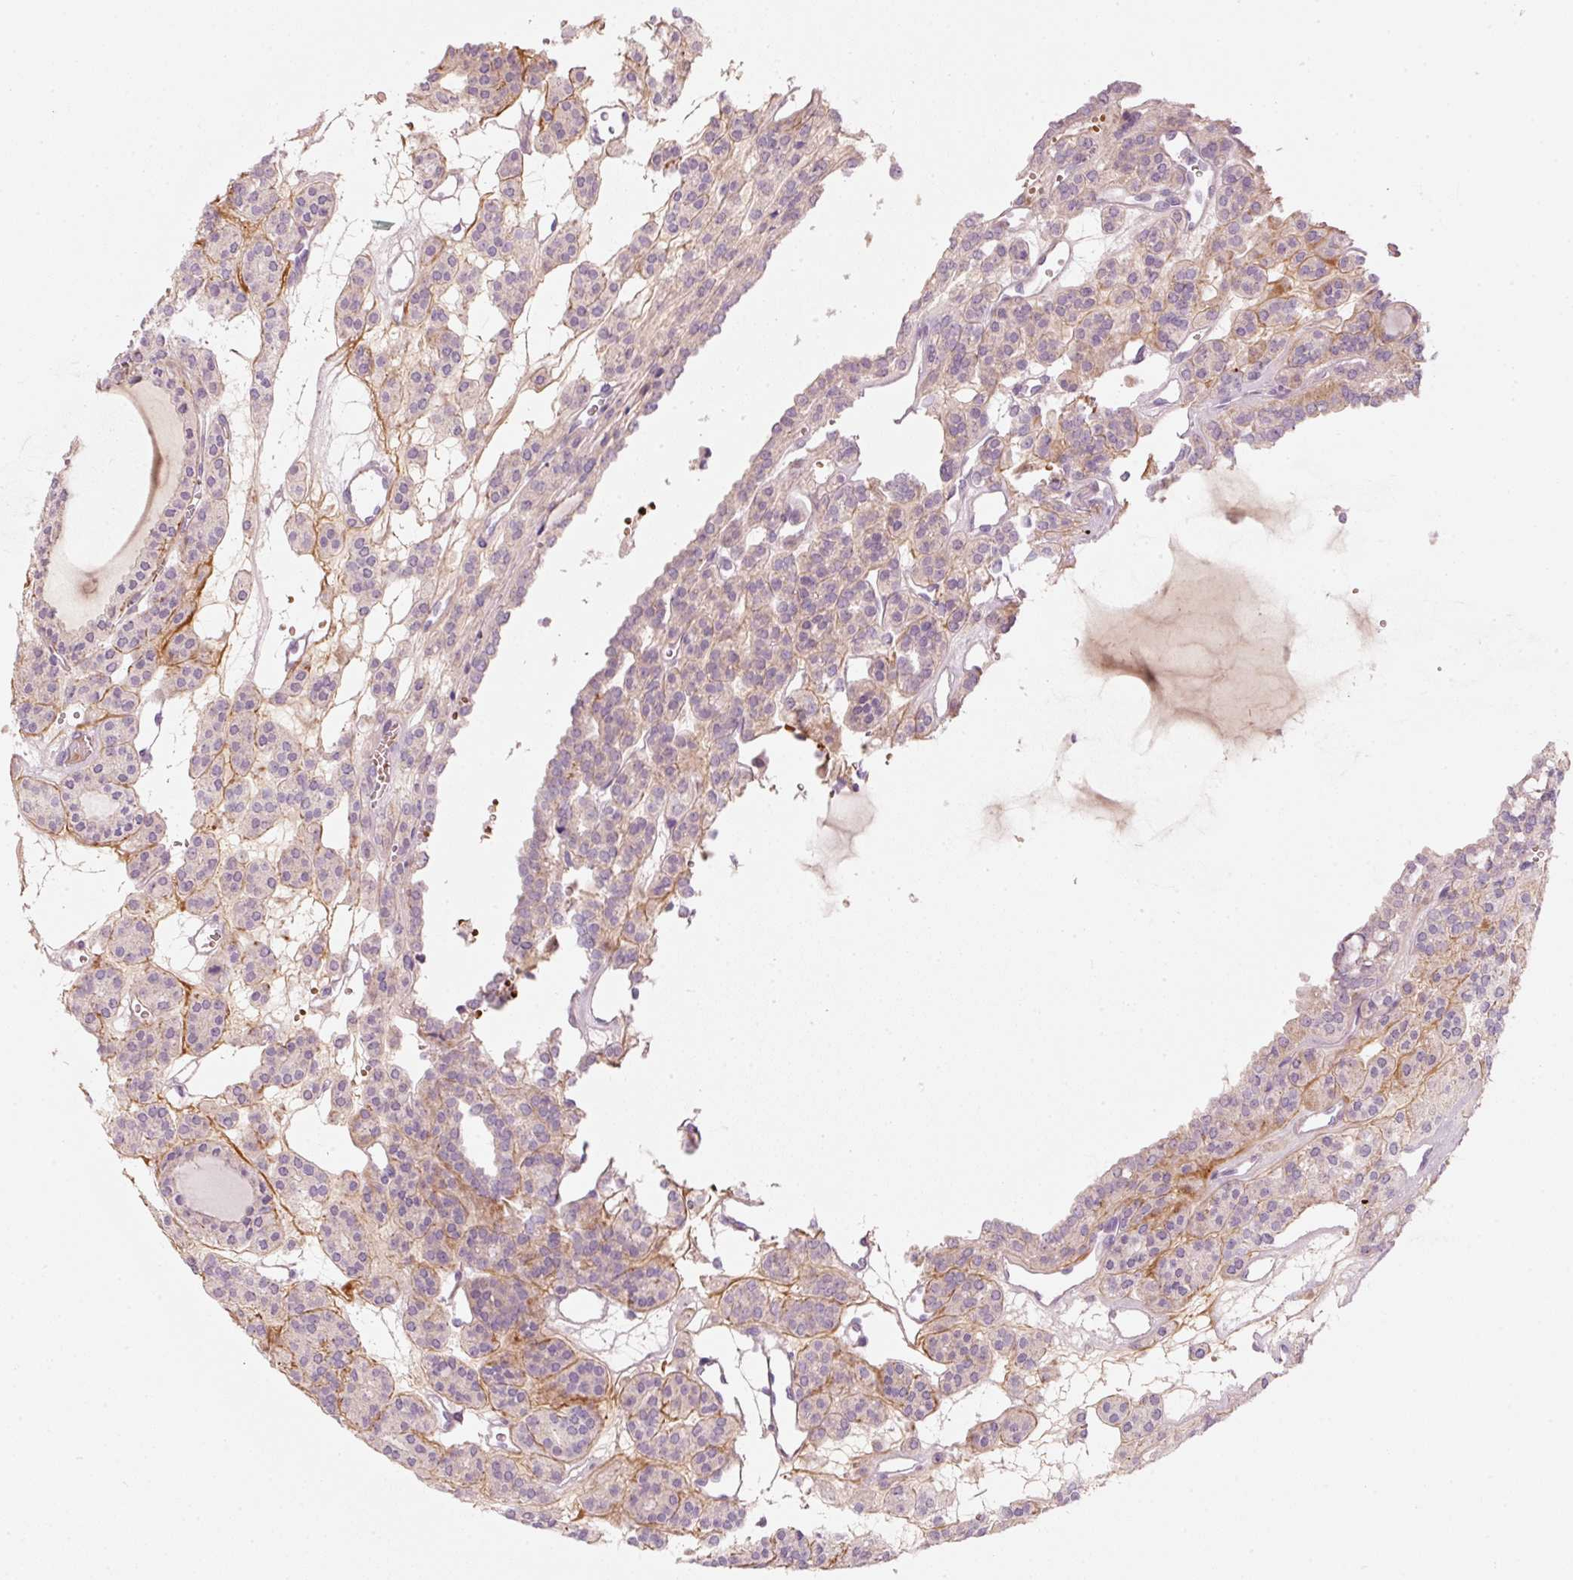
{"staining": {"intensity": "negative", "quantity": "none", "location": "none"}, "tissue": "thyroid cancer", "cell_type": "Tumor cells", "image_type": "cancer", "snomed": [{"axis": "morphology", "description": "Follicular adenoma carcinoma, NOS"}, {"axis": "topography", "description": "Thyroid gland"}], "caption": "An IHC image of thyroid cancer (follicular adenoma carcinoma) is shown. There is no staining in tumor cells of thyroid cancer (follicular adenoma carcinoma).", "gene": "KLHL21", "patient": {"sex": "female", "age": 63}}